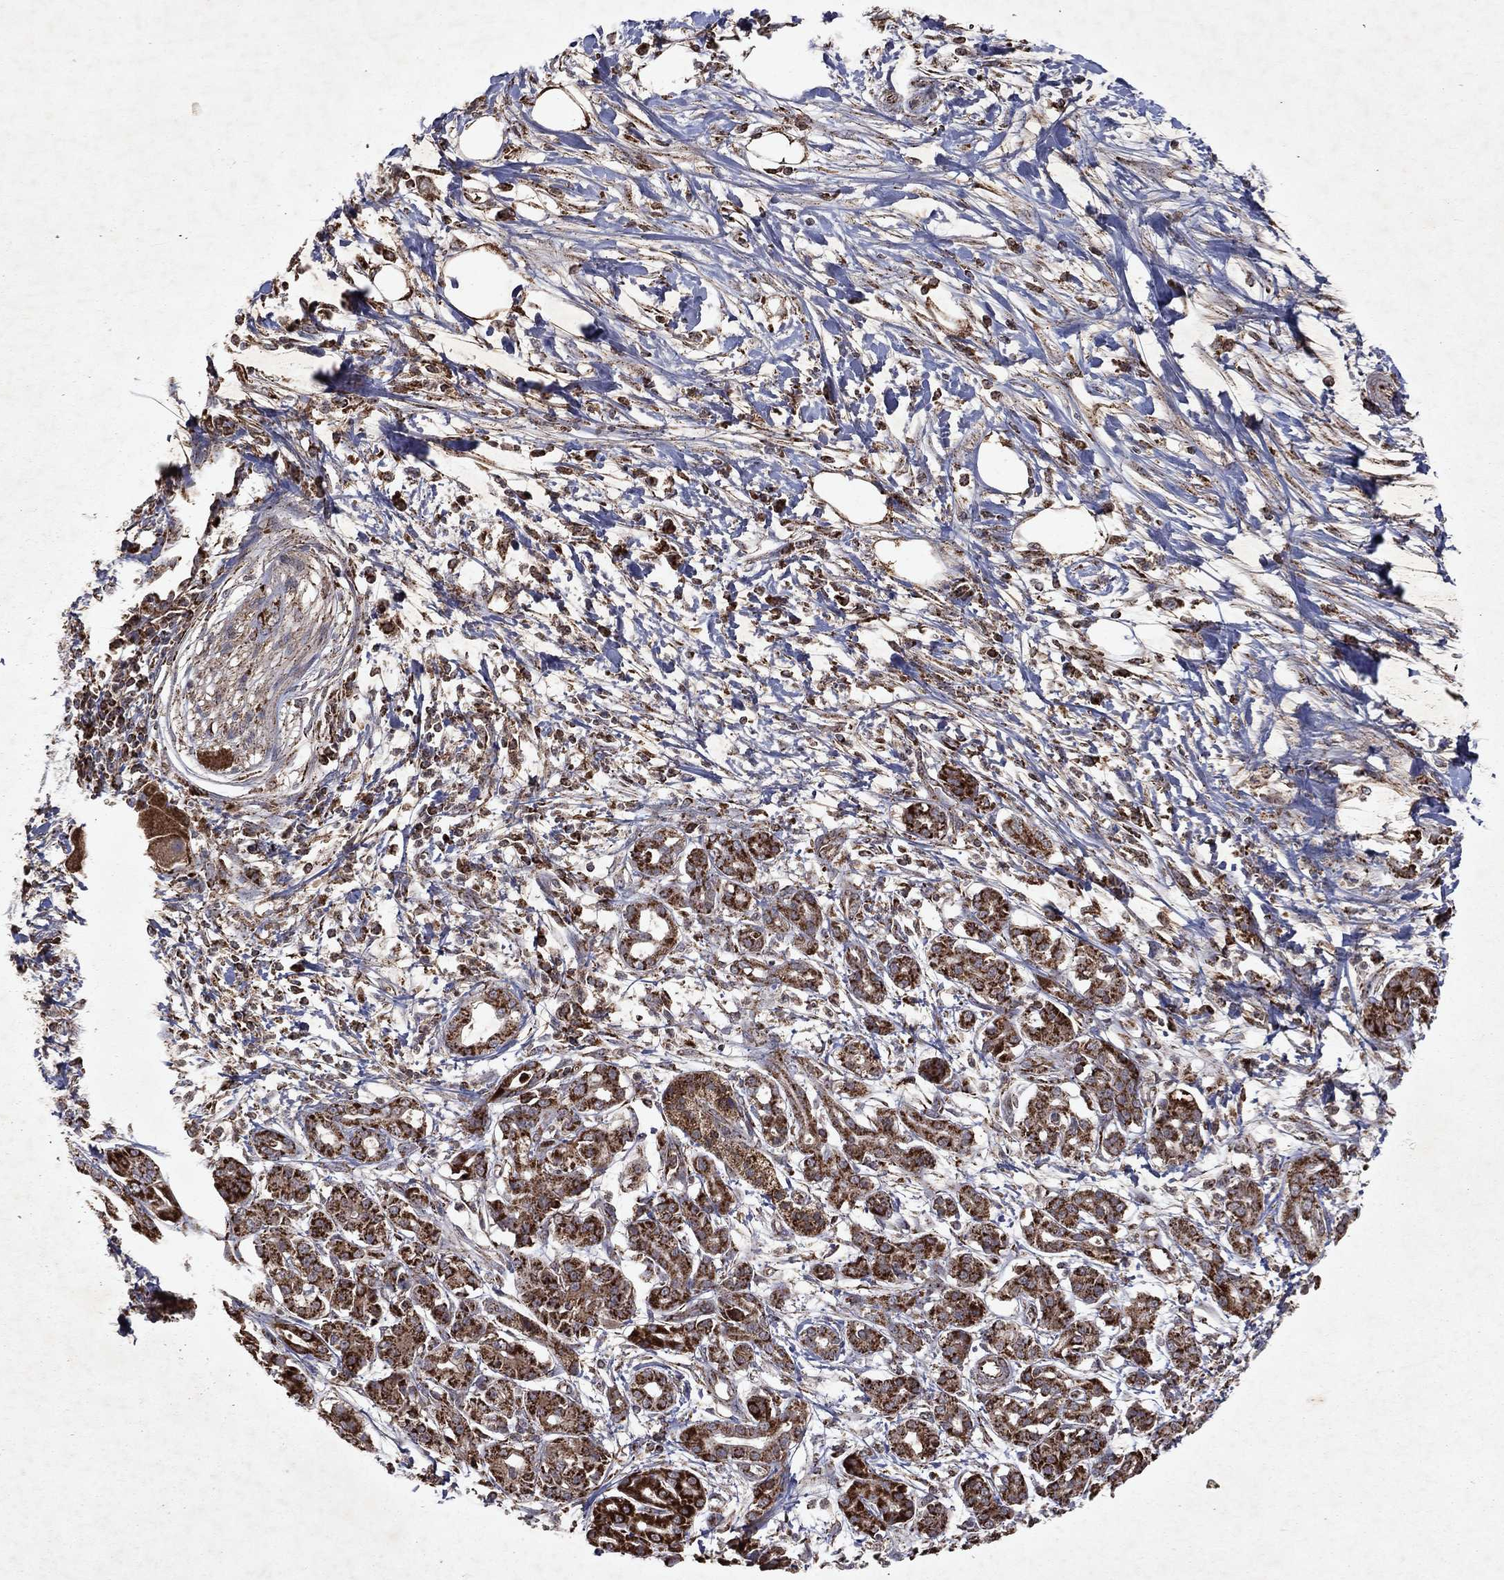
{"staining": {"intensity": "strong", "quantity": ">75%", "location": "cytoplasmic/membranous"}, "tissue": "pancreatic cancer", "cell_type": "Tumor cells", "image_type": "cancer", "snomed": [{"axis": "morphology", "description": "Adenocarcinoma, NOS"}, {"axis": "topography", "description": "Pancreas"}], "caption": "There is high levels of strong cytoplasmic/membranous positivity in tumor cells of pancreatic cancer, as demonstrated by immunohistochemical staining (brown color).", "gene": "PYROXD2", "patient": {"sex": "male", "age": 72}}